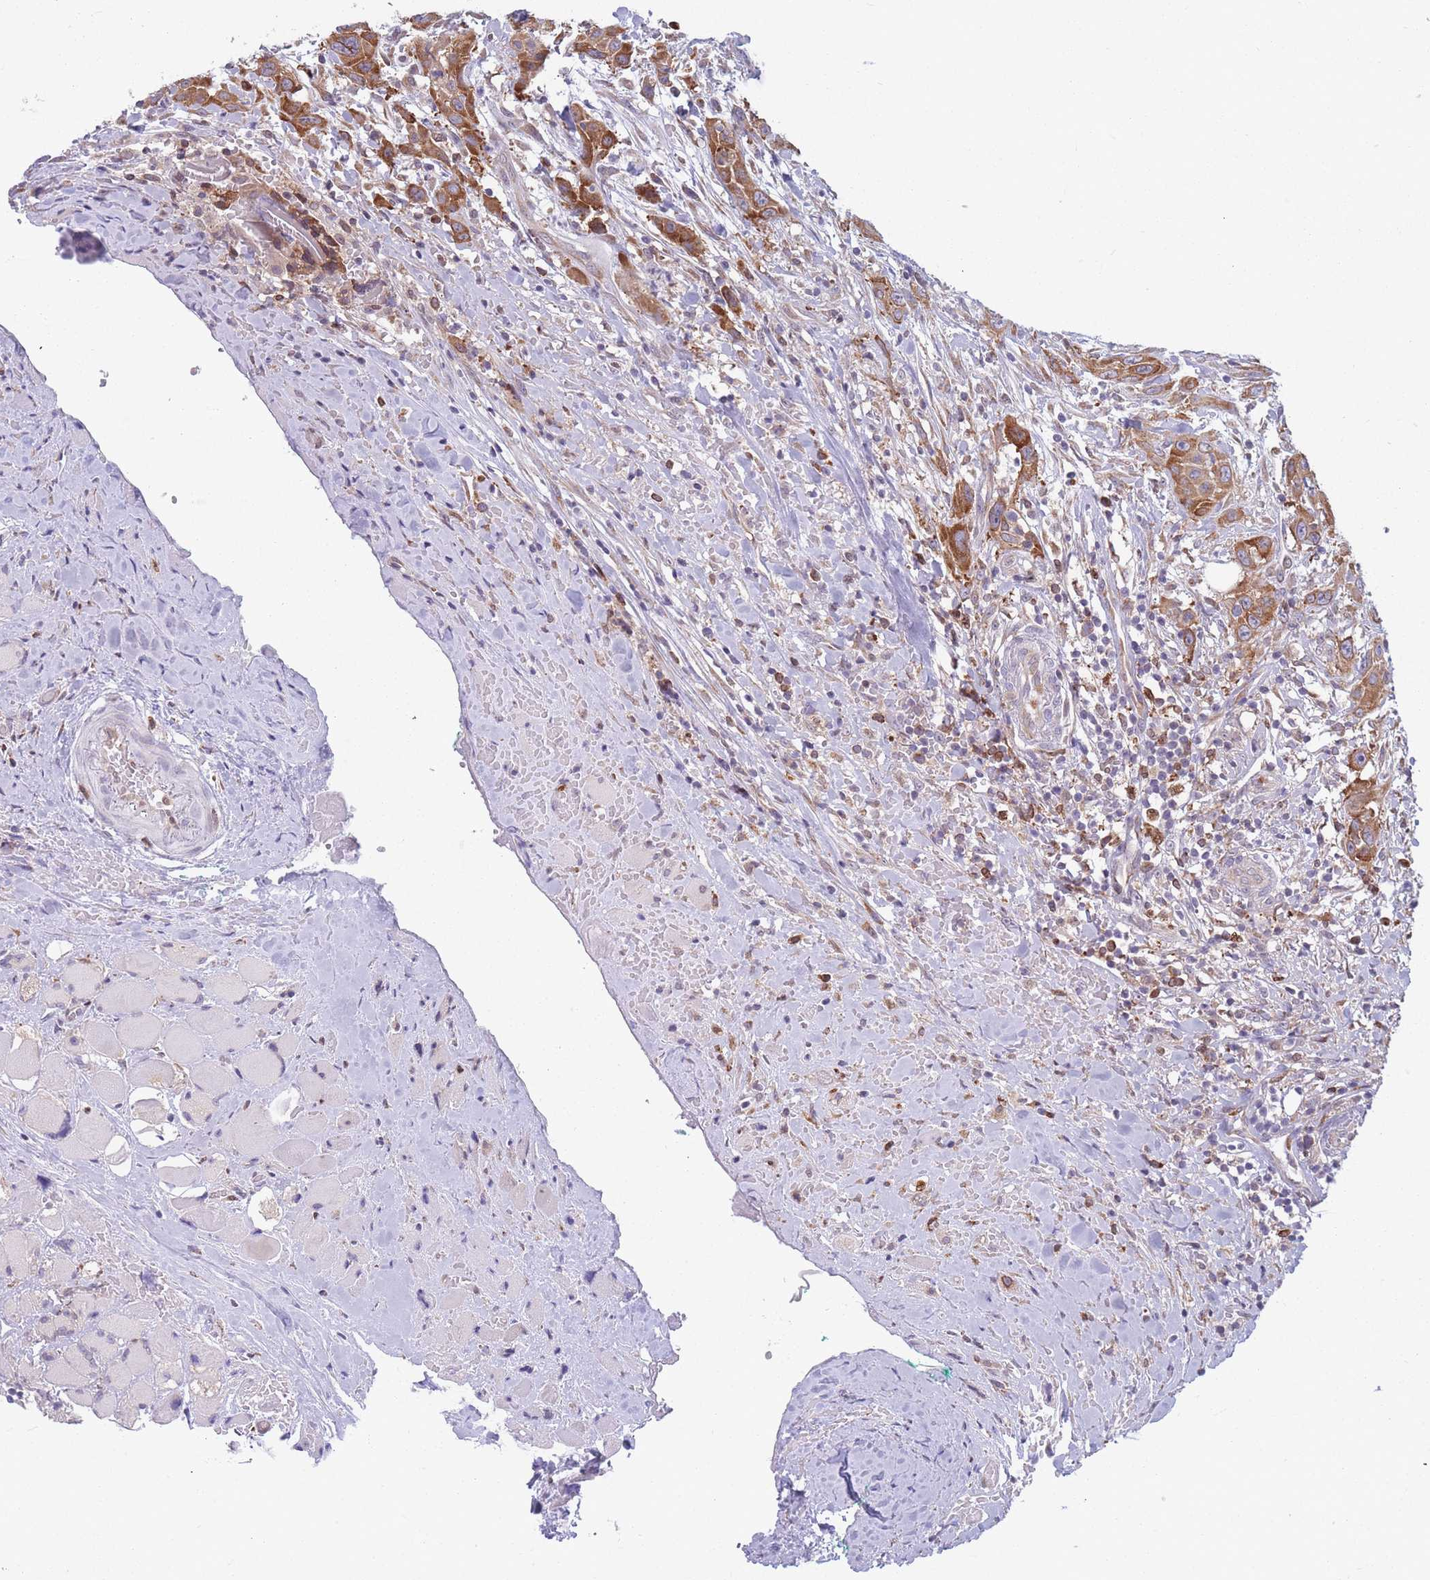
{"staining": {"intensity": "moderate", "quantity": ">75%", "location": "cytoplasmic/membranous"}, "tissue": "head and neck cancer", "cell_type": "Tumor cells", "image_type": "cancer", "snomed": [{"axis": "morphology", "description": "Squamous cell carcinoma, NOS"}, {"axis": "topography", "description": "Head-Neck"}], "caption": "Protein staining by immunohistochemistry demonstrates moderate cytoplasmic/membranous expression in approximately >75% of tumor cells in head and neck squamous cell carcinoma.", "gene": "TMEM121", "patient": {"sex": "male", "age": 81}}